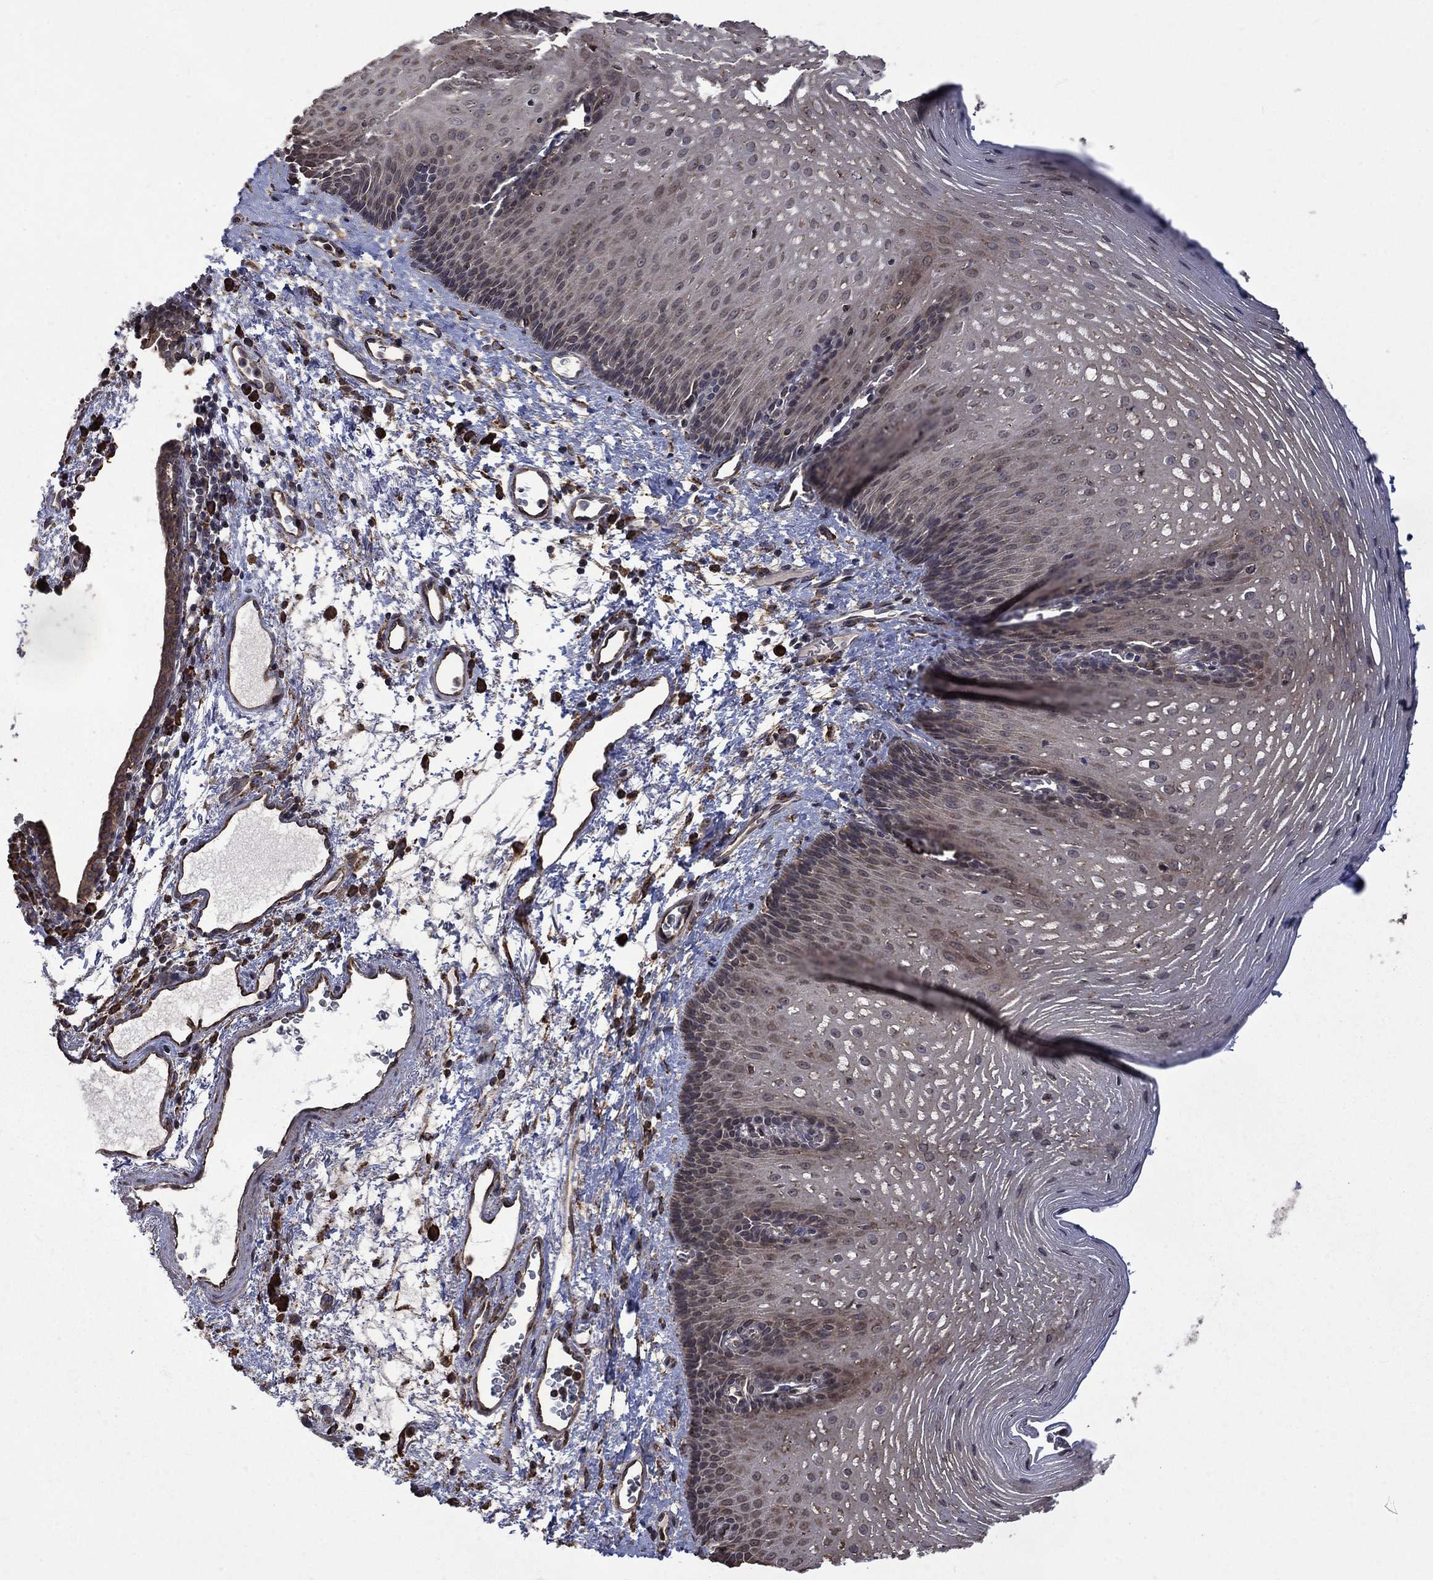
{"staining": {"intensity": "weak", "quantity": "25%-75%", "location": "cytoplasmic/membranous"}, "tissue": "esophagus", "cell_type": "Squamous epithelial cells", "image_type": "normal", "snomed": [{"axis": "morphology", "description": "Normal tissue, NOS"}, {"axis": "topography", "description": "Esophagus"}], "caption": "Human esophagus stained with a brown dye demonstrates weak cytoplasmic/membranous positive positivity in about 25%-75% of squamous epithelial cells.", "gene": "ESRRA", "patient": {"sex": "male", "age": 76}}